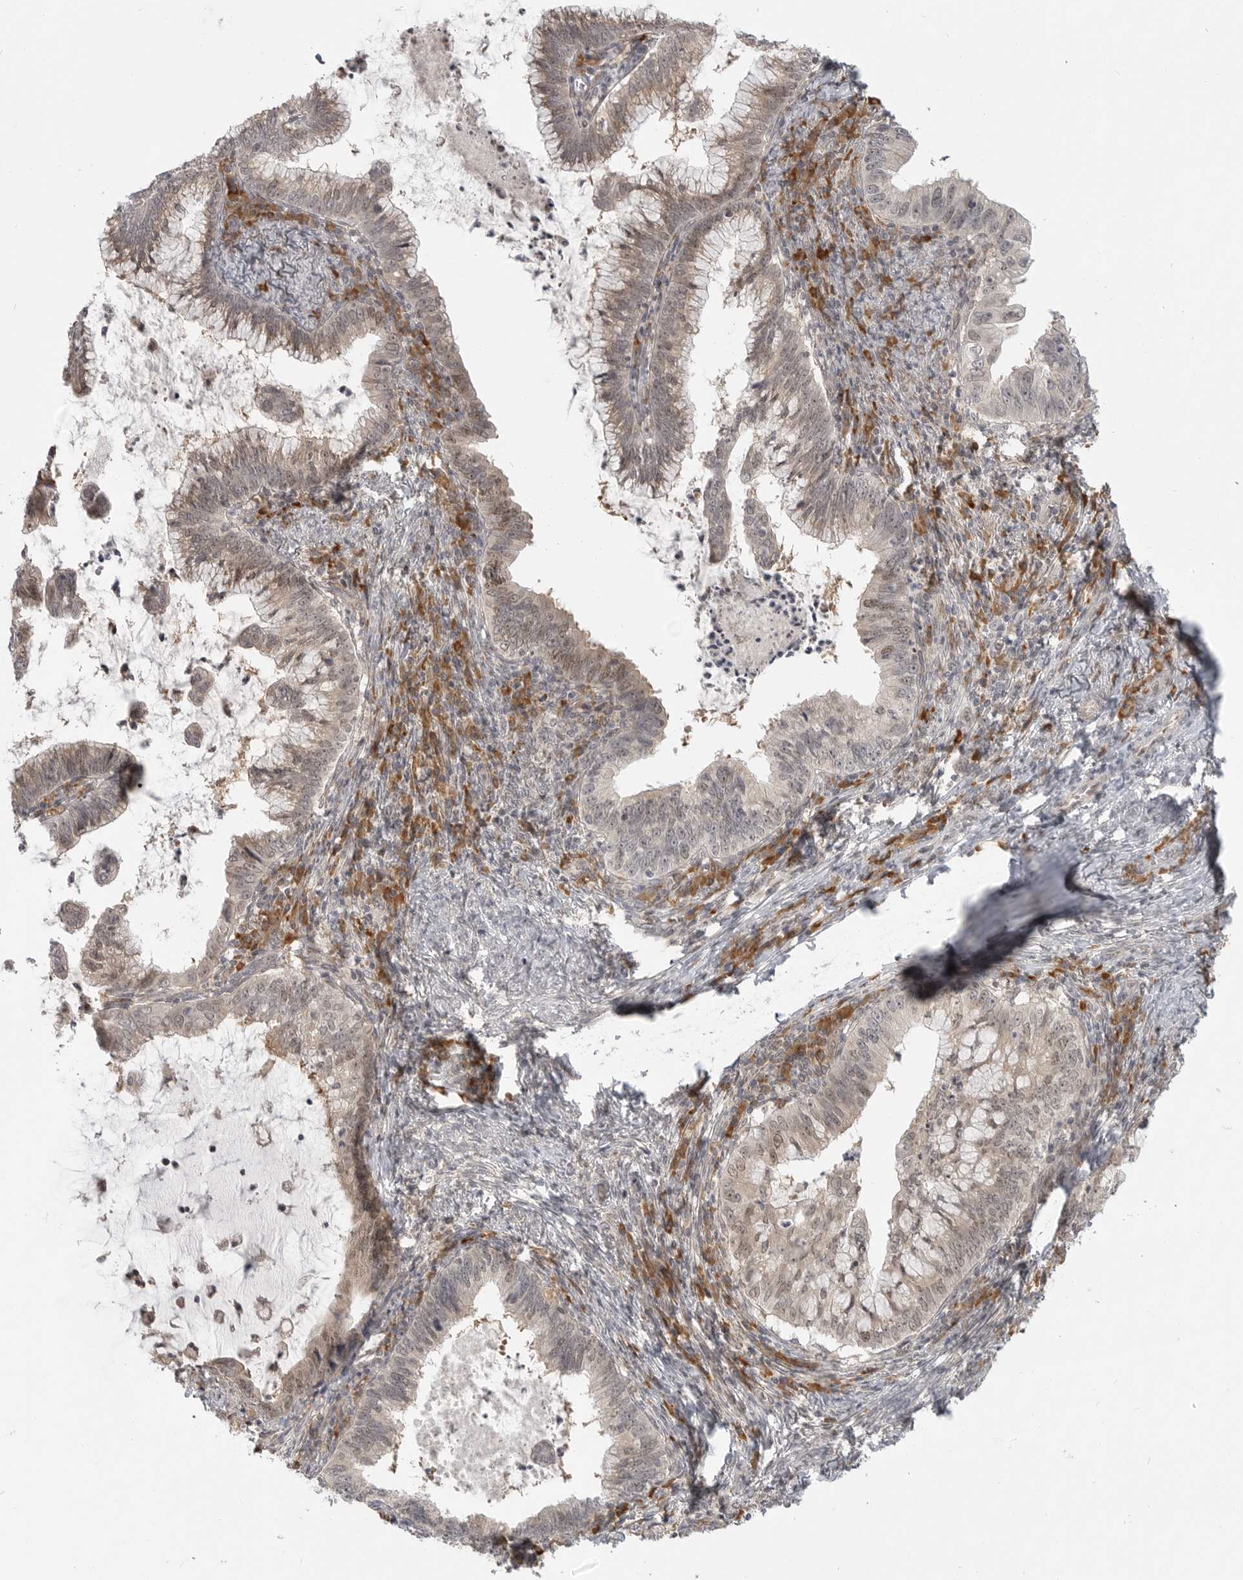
{"staining": {"intensity": "weak", "quantity": ">75%", "location": "cytoplasmic/membranous"}, "tissue": "cervical cancer", "cell_type": "Tumor cells", "image_type": "cancer", "snomed": [{"axis": "morphology", "description": "Adenocarcinoma, NOS"}, {"axis": "topography", "description": "Cervix"}], "caption": "High-magnification brightfield microscopy of cervical adenocarcinoma stained with DAB (3,3'-diaminobenzidine) (brown) and counterstained with hematoxylin (blue). tumor cells exhibit weak cytoplasmic/membranous expression is present in approximately>75% of cells. Nuclei are stained in blue.", "gene": "CEP295NL", "patient": {"sex": "female", "age": 36}}